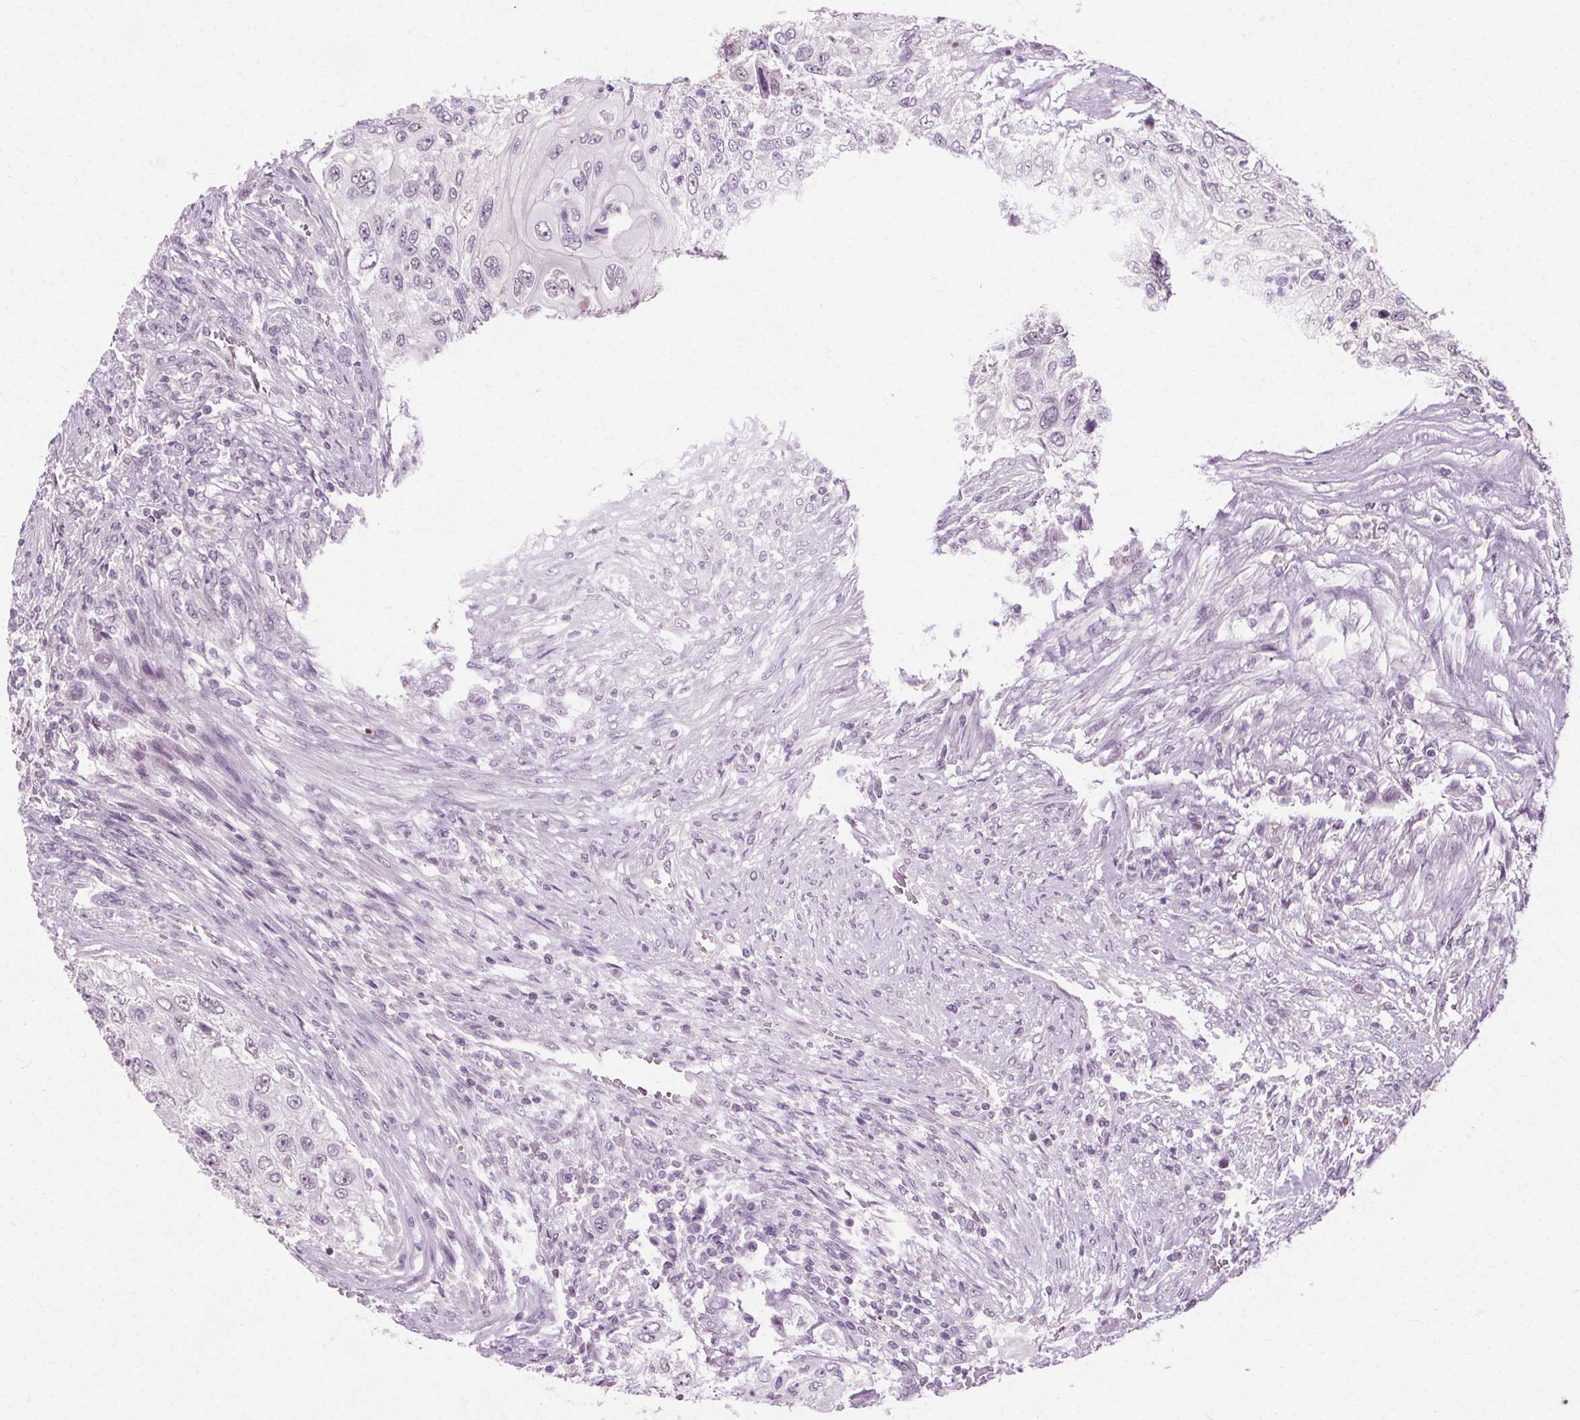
{"staining": {"intensity": "negative", "quantity": "none", "location": "none"}, "tissue": "urothelial cancer", "cell_type": "Tumor cells", "image_type": "cancer", "snomed": [{"axis": "morphology", "description": "Urothelial carcinoma, High grade"}, {"axis": "topography", "description": "Urinary bladder"}], "caption": "Tumor cells show no significant expression in high-grade urothelial carcinoma.", "gene": "CEBPA", "patient": {"sex": "female", "age": 60}}